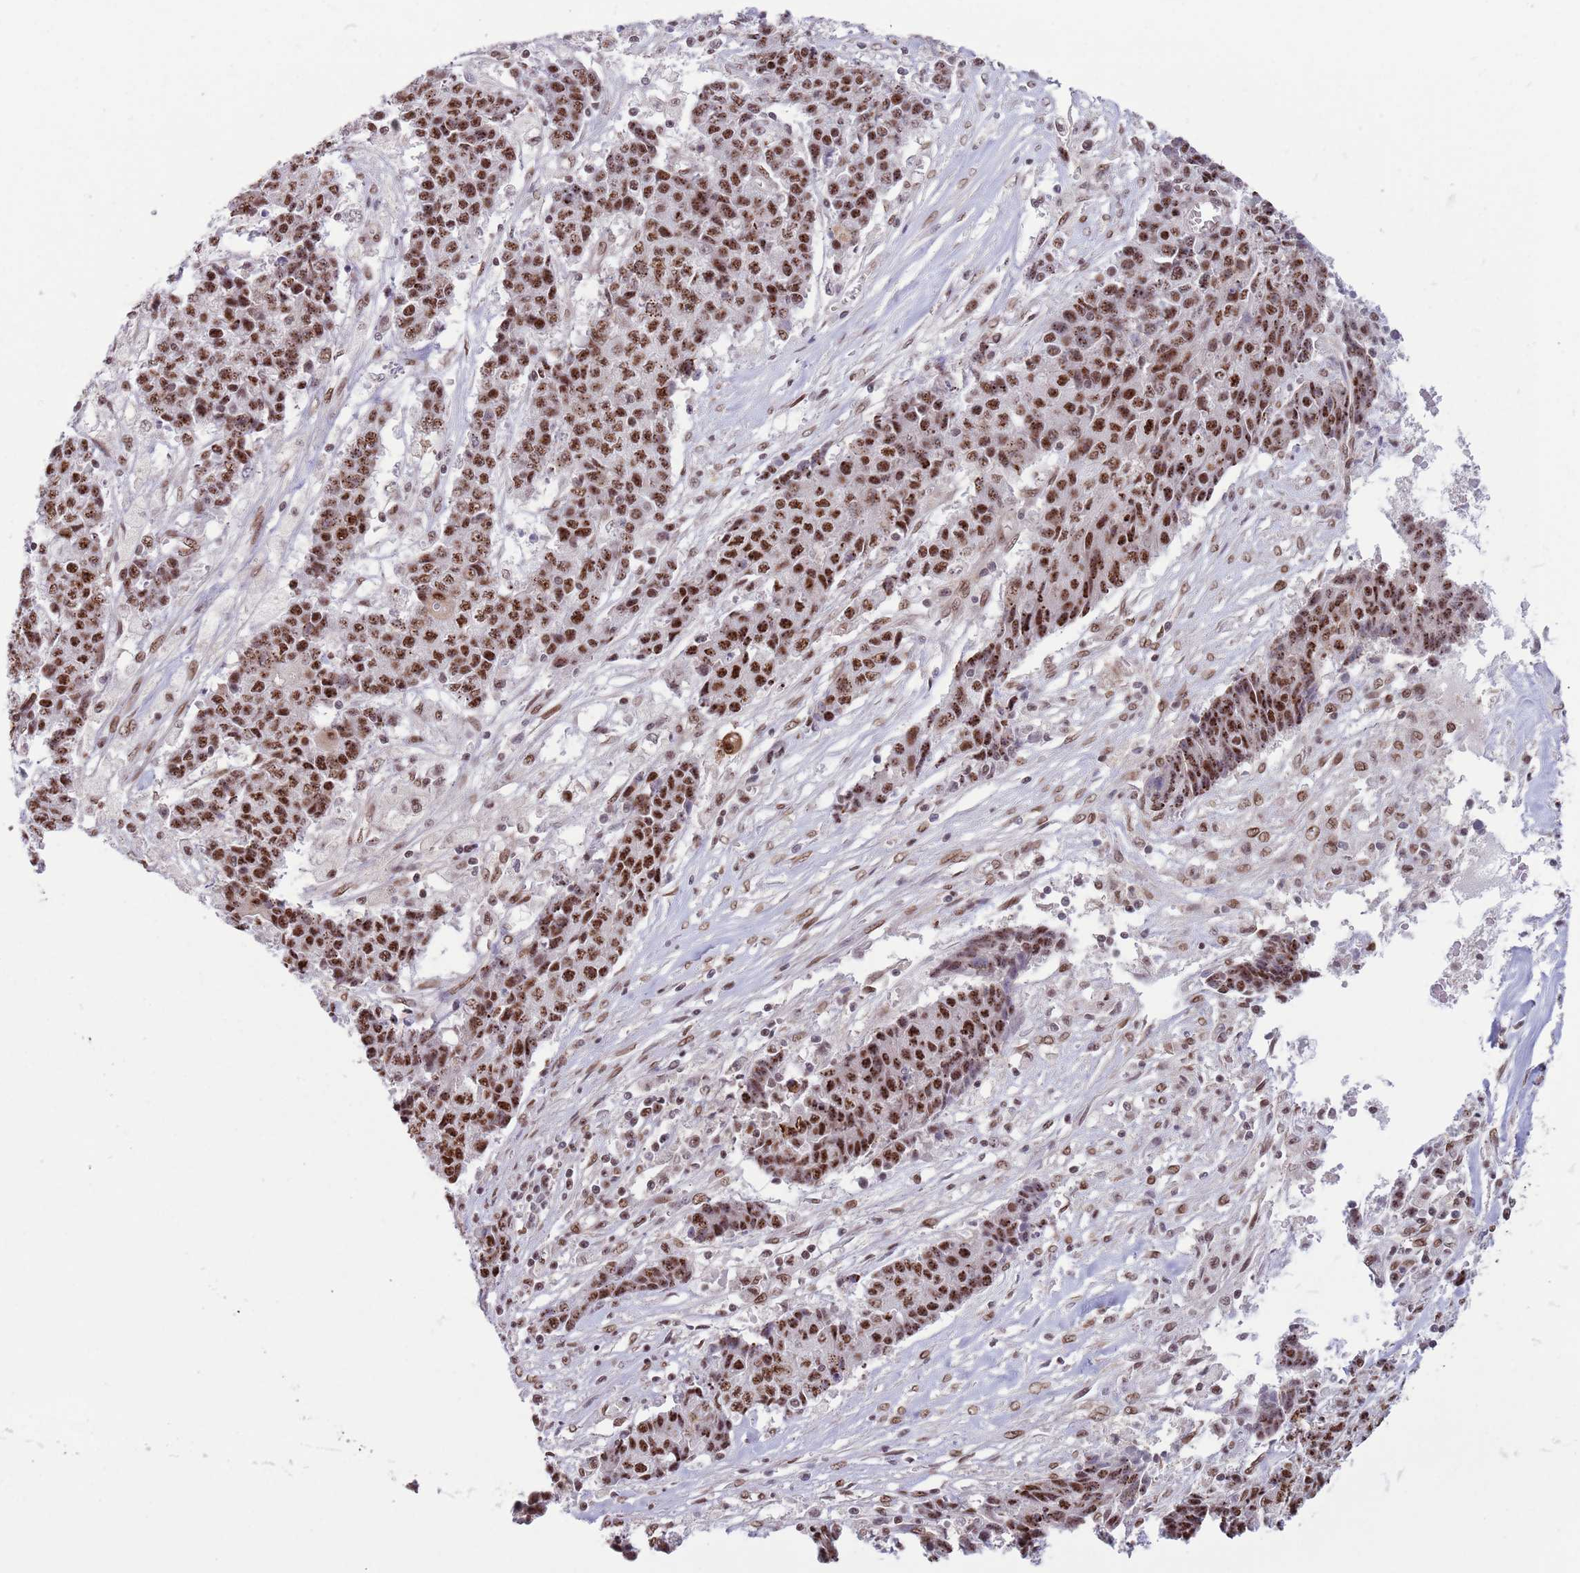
{"staining": {"intensity": "moderate", "quantity": ">75%", "location": "nuclear"}, "tissue": "ovarian cancer", "cell_type": "Tumor cells", "image_type": "cancer", "snomed": [{"axis": "morphology", "description": "Carcinoma, endometroid"}, {"axis": "topography", "description": "Ovary"}], "caption": "An image of ovarian cancer stained for a protein reveals moderate nuclear brown staining in tumor cells.", "gene": "SIPA1L3", "patient": {"sex": "female", "age": 42}}